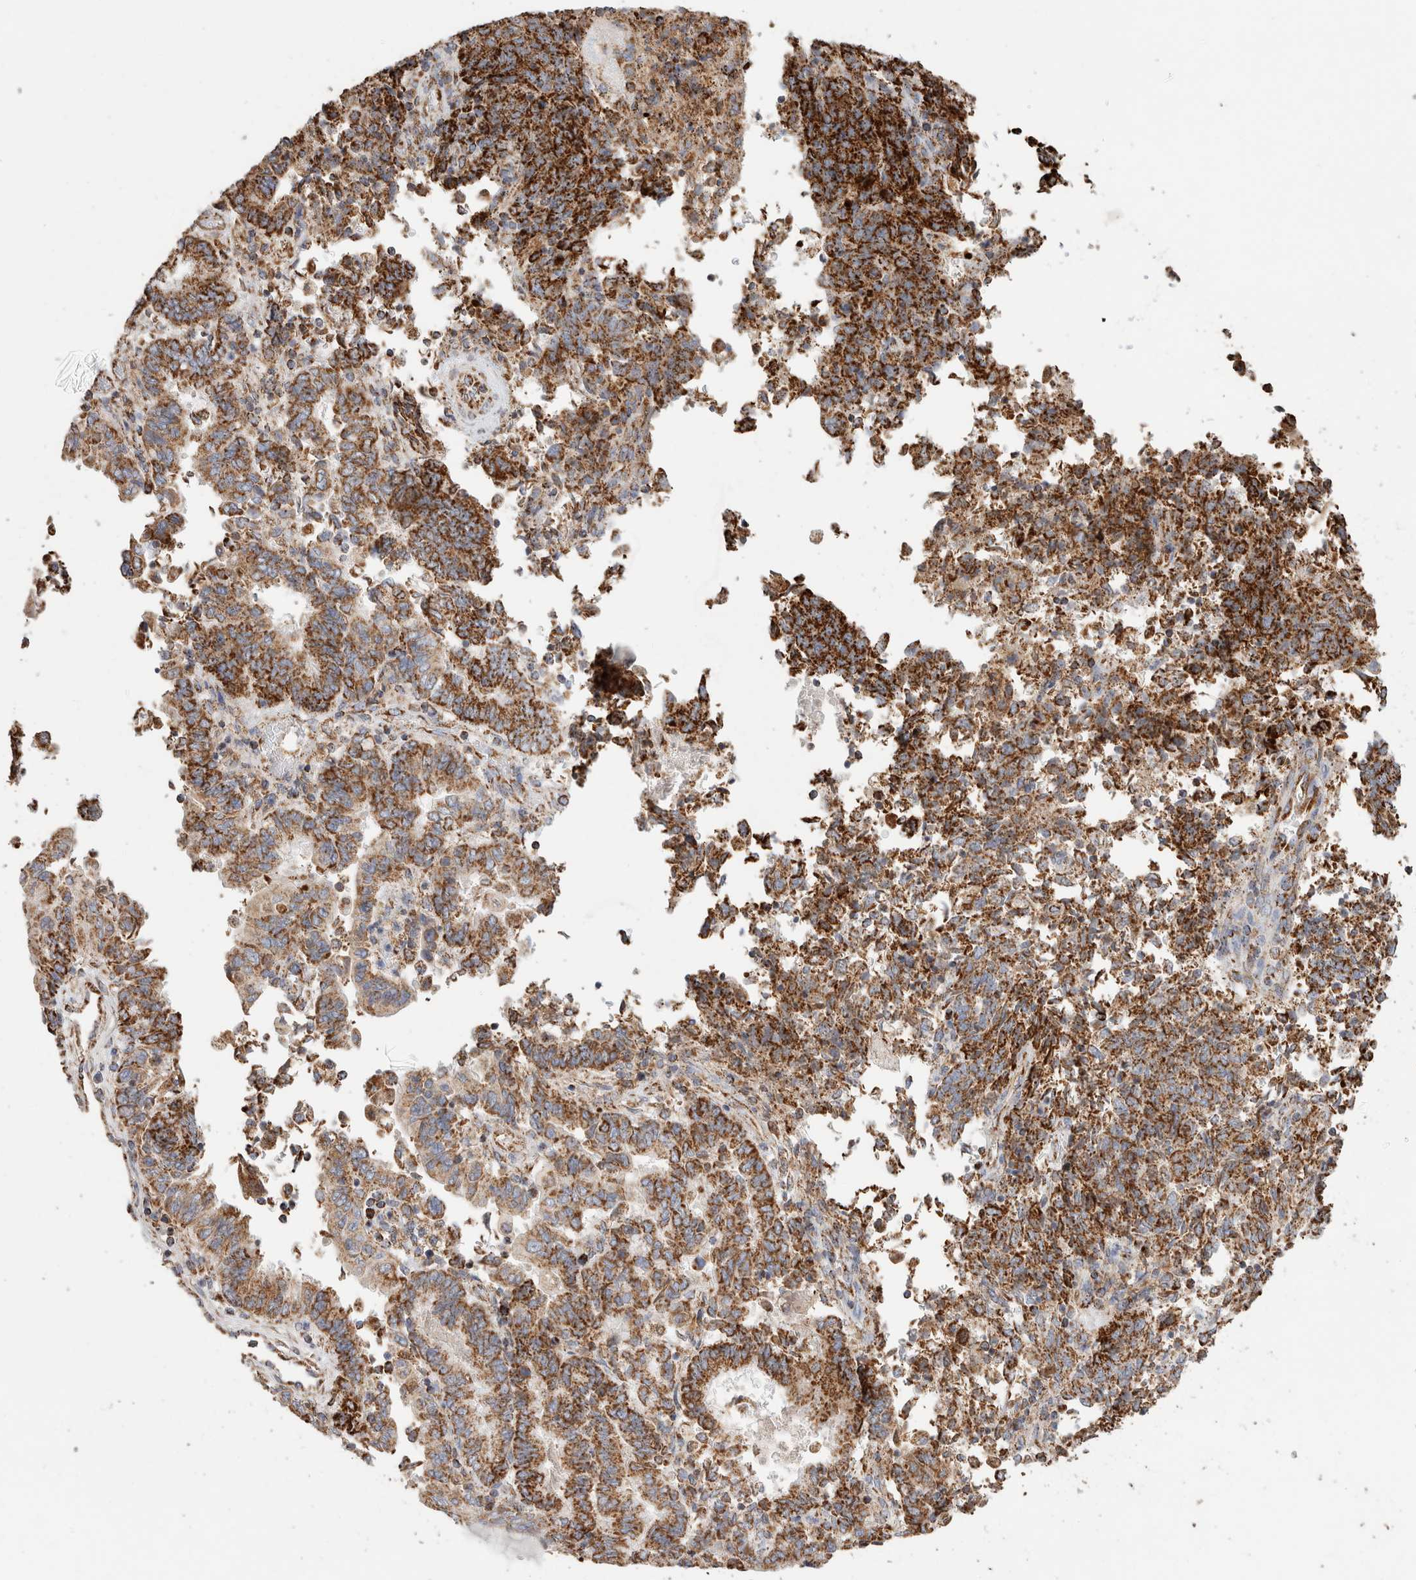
{"staining": {"intensity": "strong", "quantity": ">75%", "location": "cytoplasmic/membranous"}, "tissue": "endometrial cancer", "cell_type": "Tumor cells", "image_type": "cancer", "snomed": [{"axis": "morphology", "description": "Adenocarcinoma, NOS"}, {"axis": "topography", "description": "Endometrium"}], "caption": "This is a micrograph of IHC staining of endometrial cancer (adenocarcinoma), which shows strong expression in the cytoplasmic/membranous of tumor cells.", "gene": "C1QBP", "patient": {"sex": "female", "age": 80}}